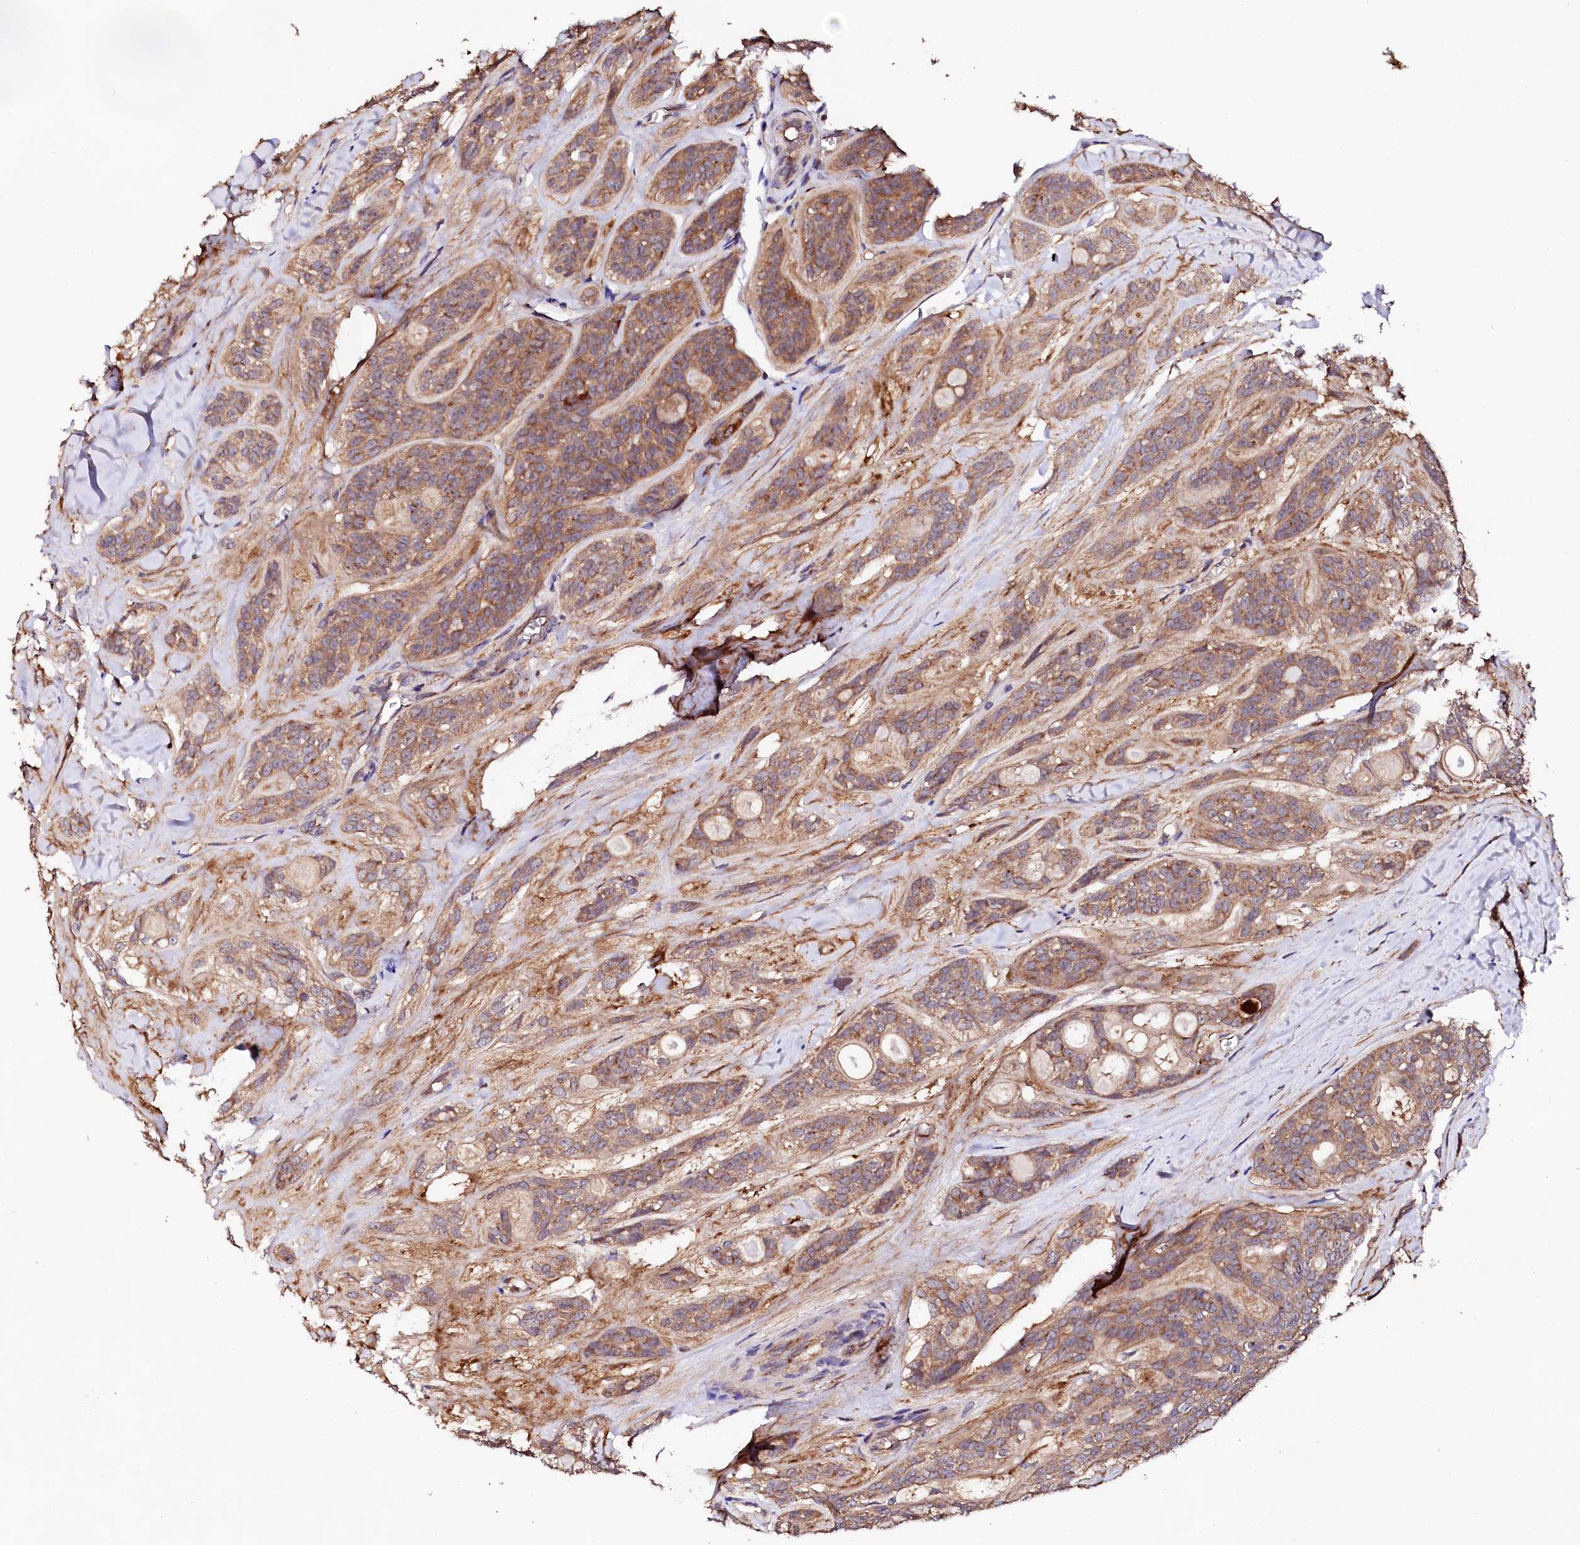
{"staining": {"intensity": "moderate", "quantity": ">75%", "location": "cytoplasmic/membranous"}, "tissue": "head and neck cancer", "cell_type": "Tumor cells", "image_type": "cancer", "snomed": [{"axis": "morphology", "description": "Adenocarcinoma, NOS"}, {"axis": "topography", "description": "Head-Neck"}], "caption": "Head and neck cancer tissue demonstrates moderate cytoplasmic/membranous staining in approximately >75% of tumor cells The protein is stained brown, and the nuclei are stained in blue (DAB (3,3'-diaminobenzidine) IHC with brightfield microscopy, high magnification).", "gene": "ST3GAL1", "patient": {"sex": "male", "age": 66}}